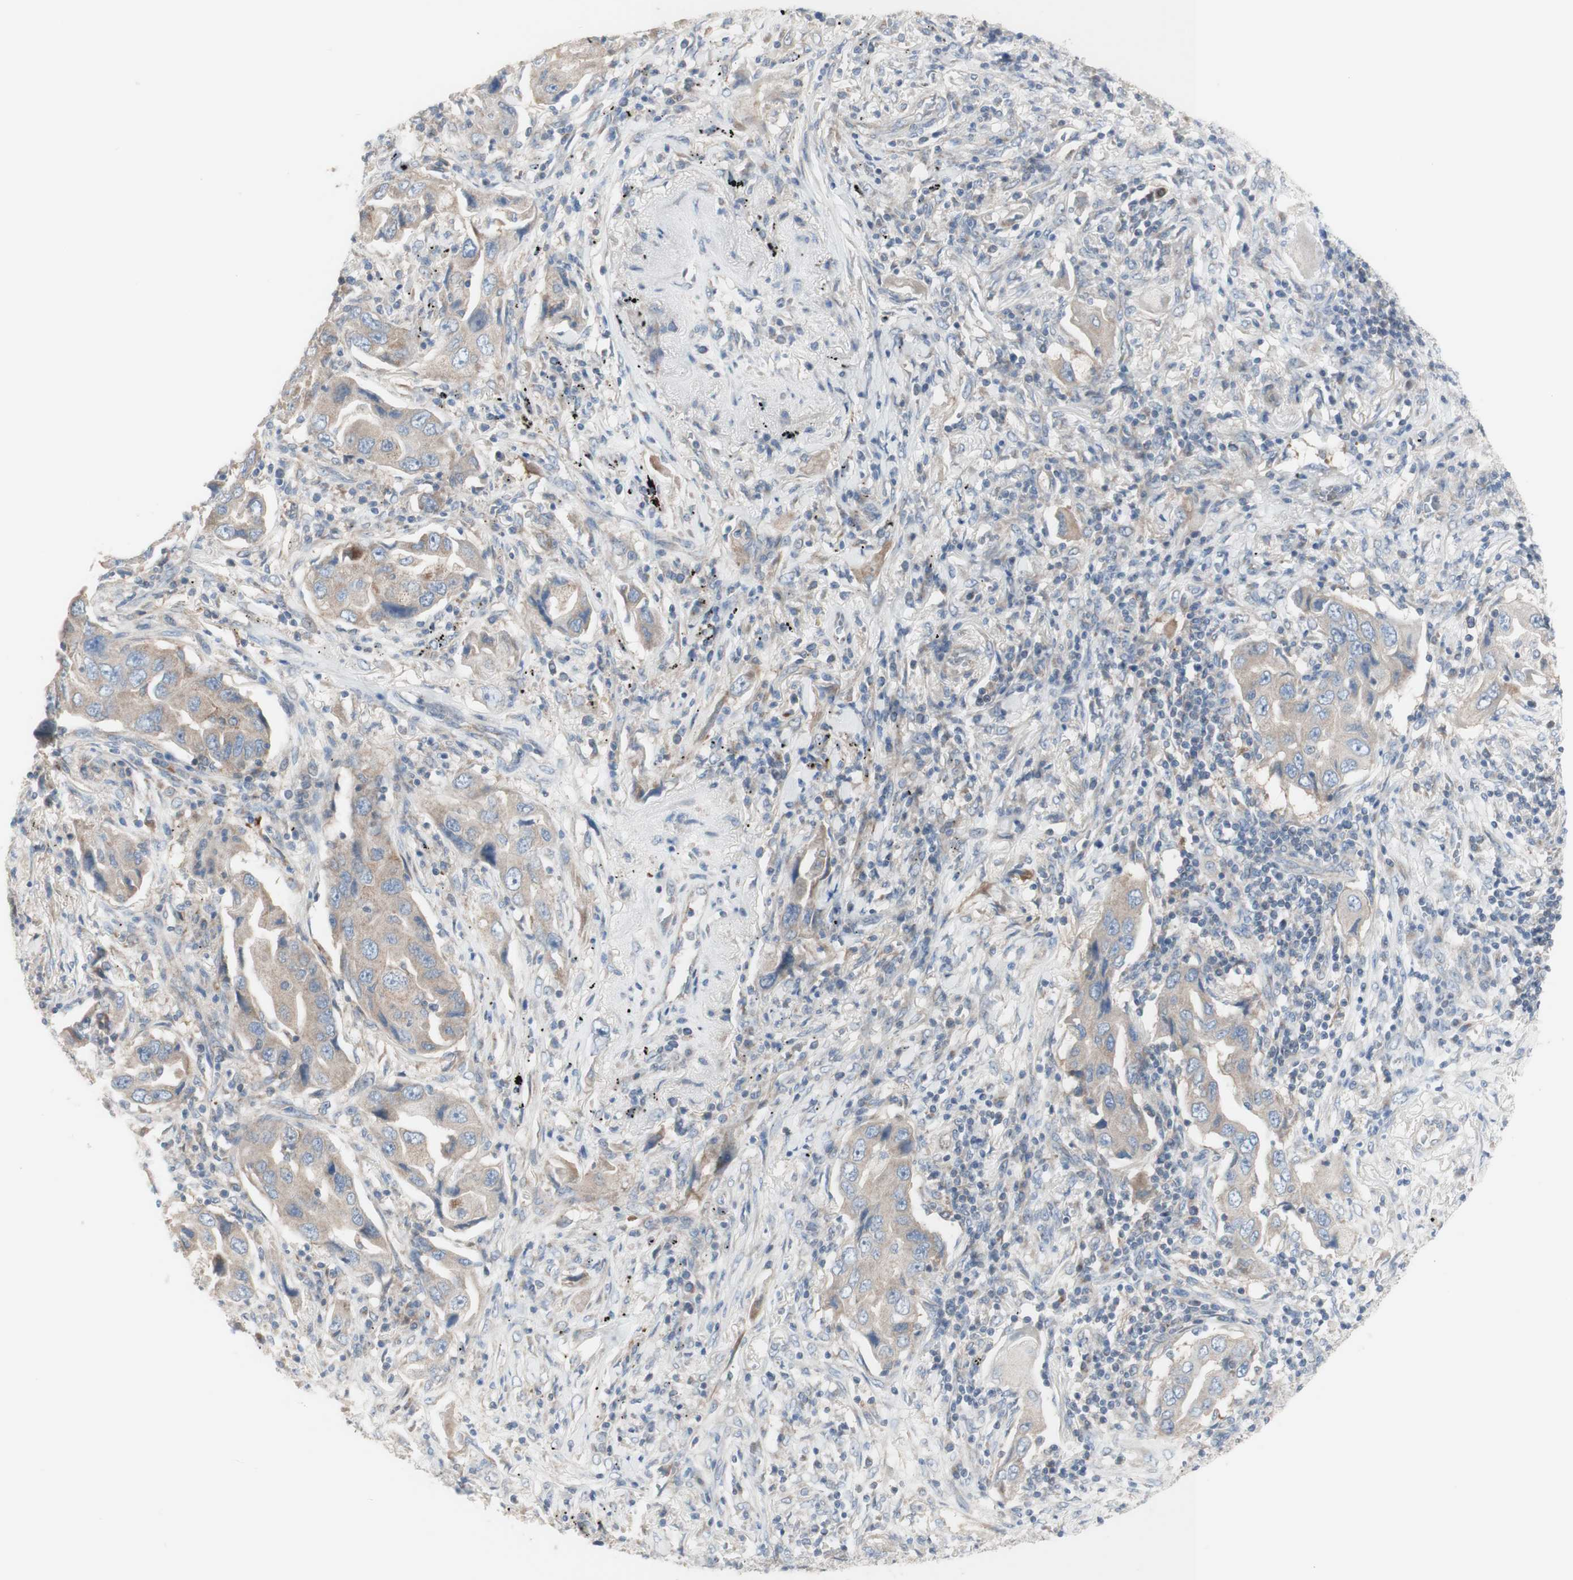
{"staining": {"intensity": "weak", "quantity": ">75%", "location": "cytoplasmic/membranous"}, "tissue": "lung cancer", "cell_type": "Tumor cells", "image_type": "cancer", "snomed": [{"axis": "morphology", "description": "Adenocarcinoma, NOS"}, {"axis": "topography", "description": "Lung"}], "caption": "Weak cytoplasmic/membranous expression for a protein is identified in about >75% of tumor cells of lung cancer using immunohistochemistry (IHC).", "gene": "C3orf52", "patient": {"sex": "female", "age": 65}}